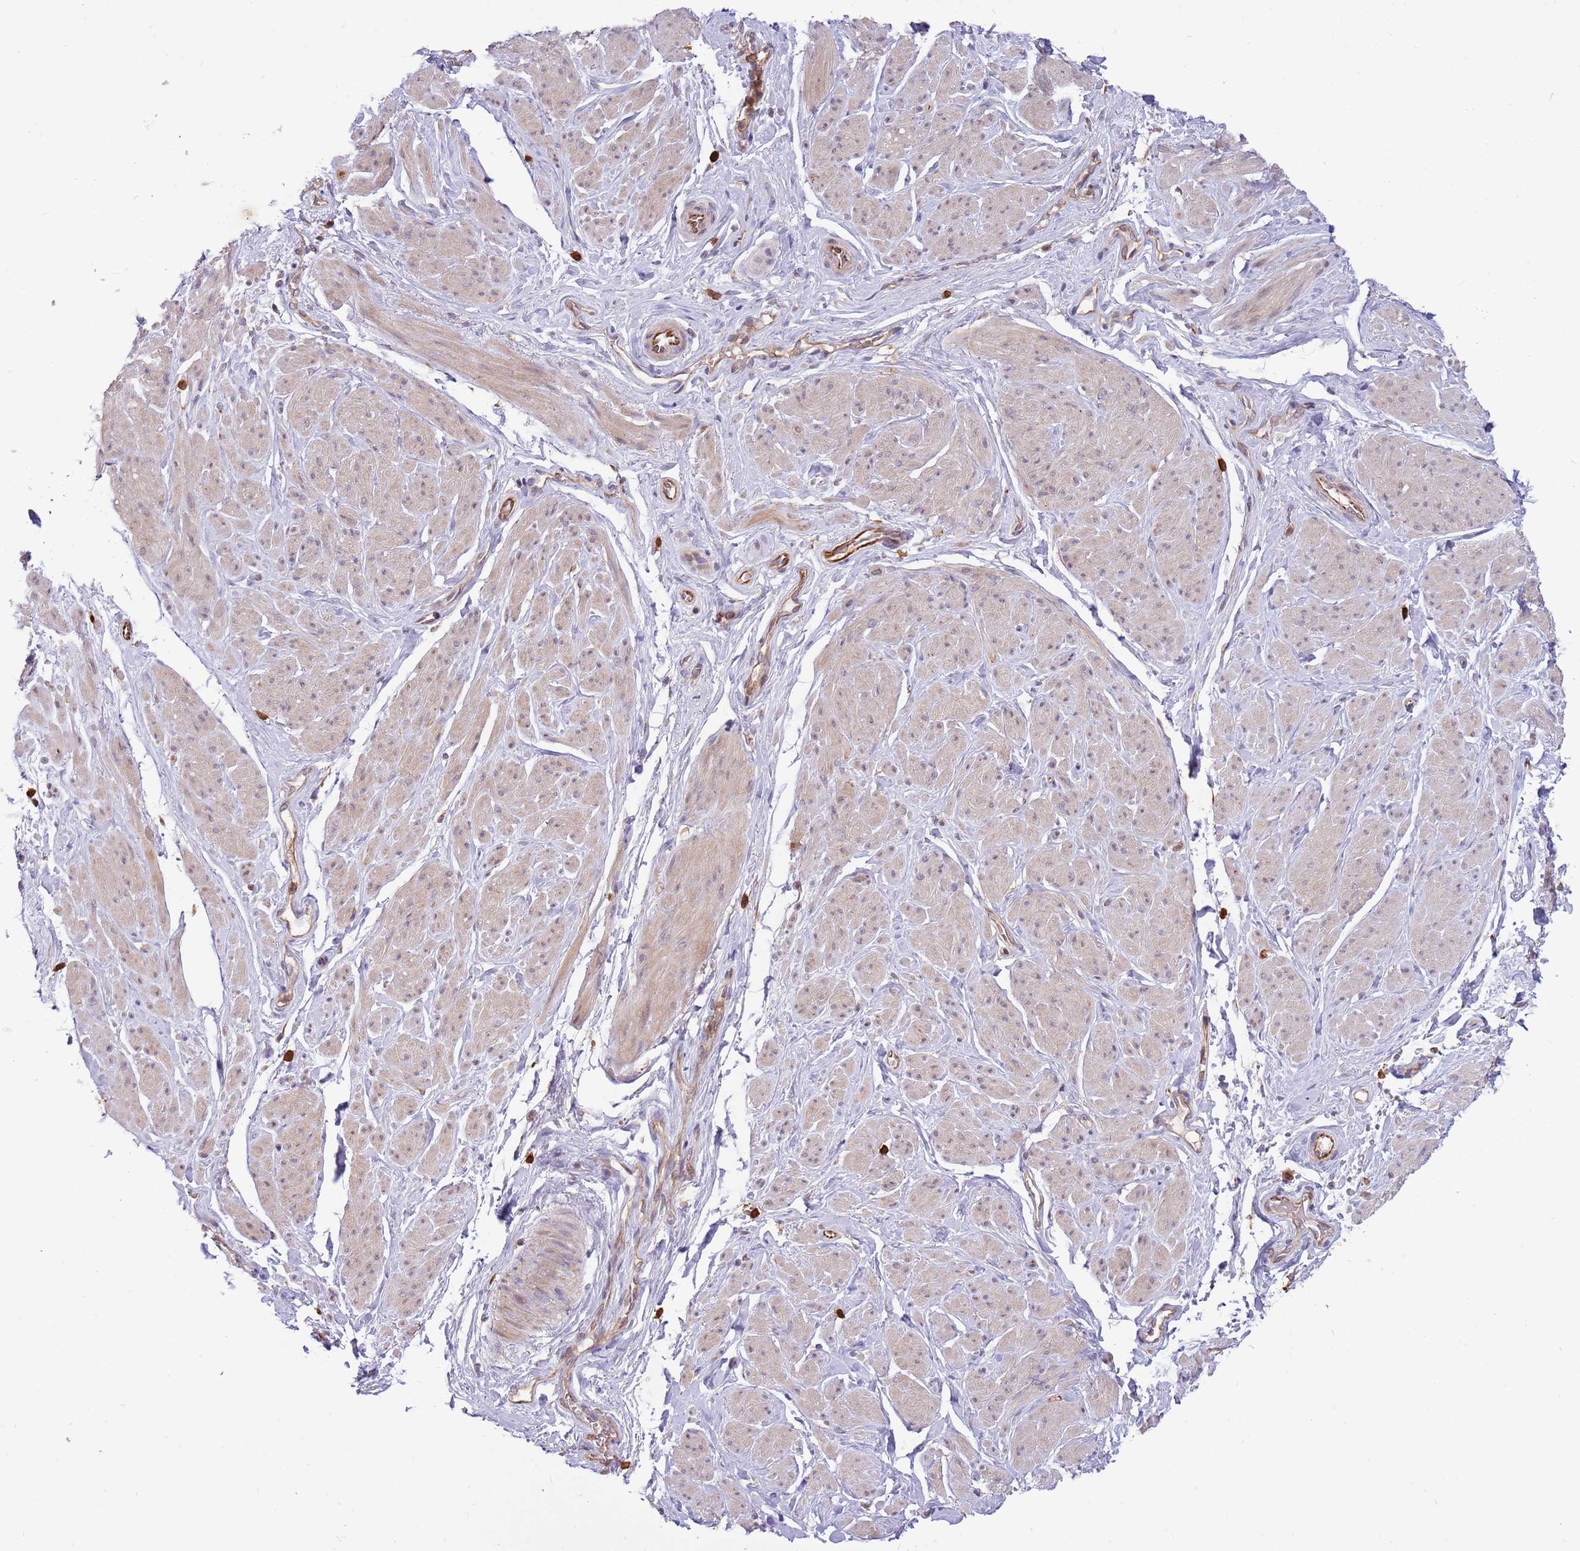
{"staining": {"intensity": "weak", "quantity": "<25%", "location": "cytoplasmic/membranous"}, "tissue": "smooth muscle", "cell_type": "Smooth muscle cells", "image_type": "normal", "snomed": [{"axis": "morphology", "description": "Normal tissue, NOS"}, {"axis": "topography", "description": "Smooth muscle"}, {"axis": "topography", "description": "Peripheral nerve tissue"}], "caption": "Photomicrograph shows no protein positivity in smooth muscle cells of normal smooth muscle.", "gene": "CCNJL", "patient": {"sex": "male", "age": 69}}